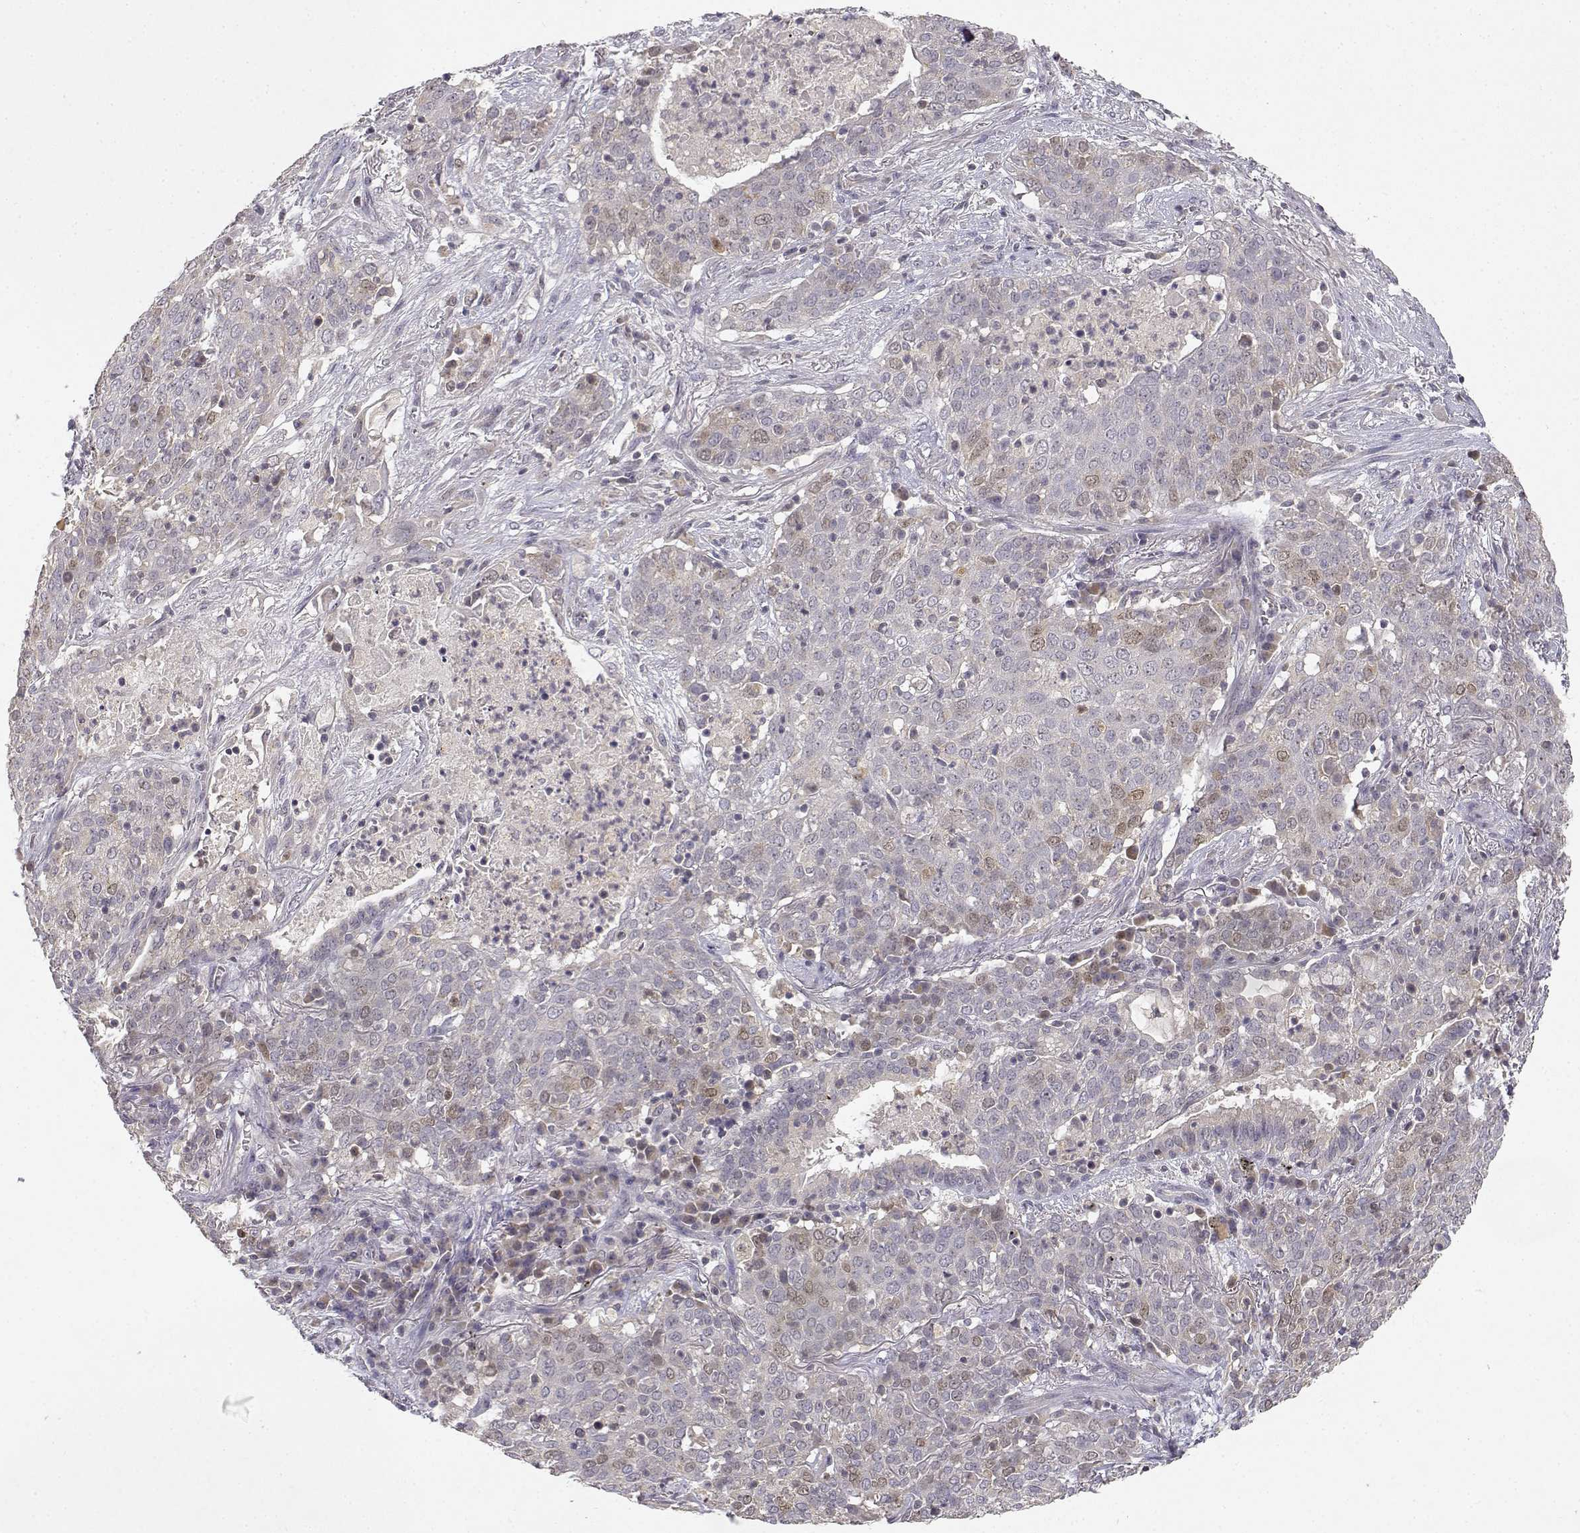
{"staining": {"intensity": "weak", "quantity": "<25%", "location": "nuclear"}, "tissue": "lung cancer", "cell_type": "Tumor cells", "image_type": "cancer", "snomed": [{"axis": "morphology", "description": "Squamous cell carcinoma, NOS"}, {"axis": "topography", "description": "Lung"}], "caption": "Photomicrograph shows no protein expression in tumor cells of lung cancer tissue.", "gene": "RAD51", "patient": {"sex": "male", "age": 82}}